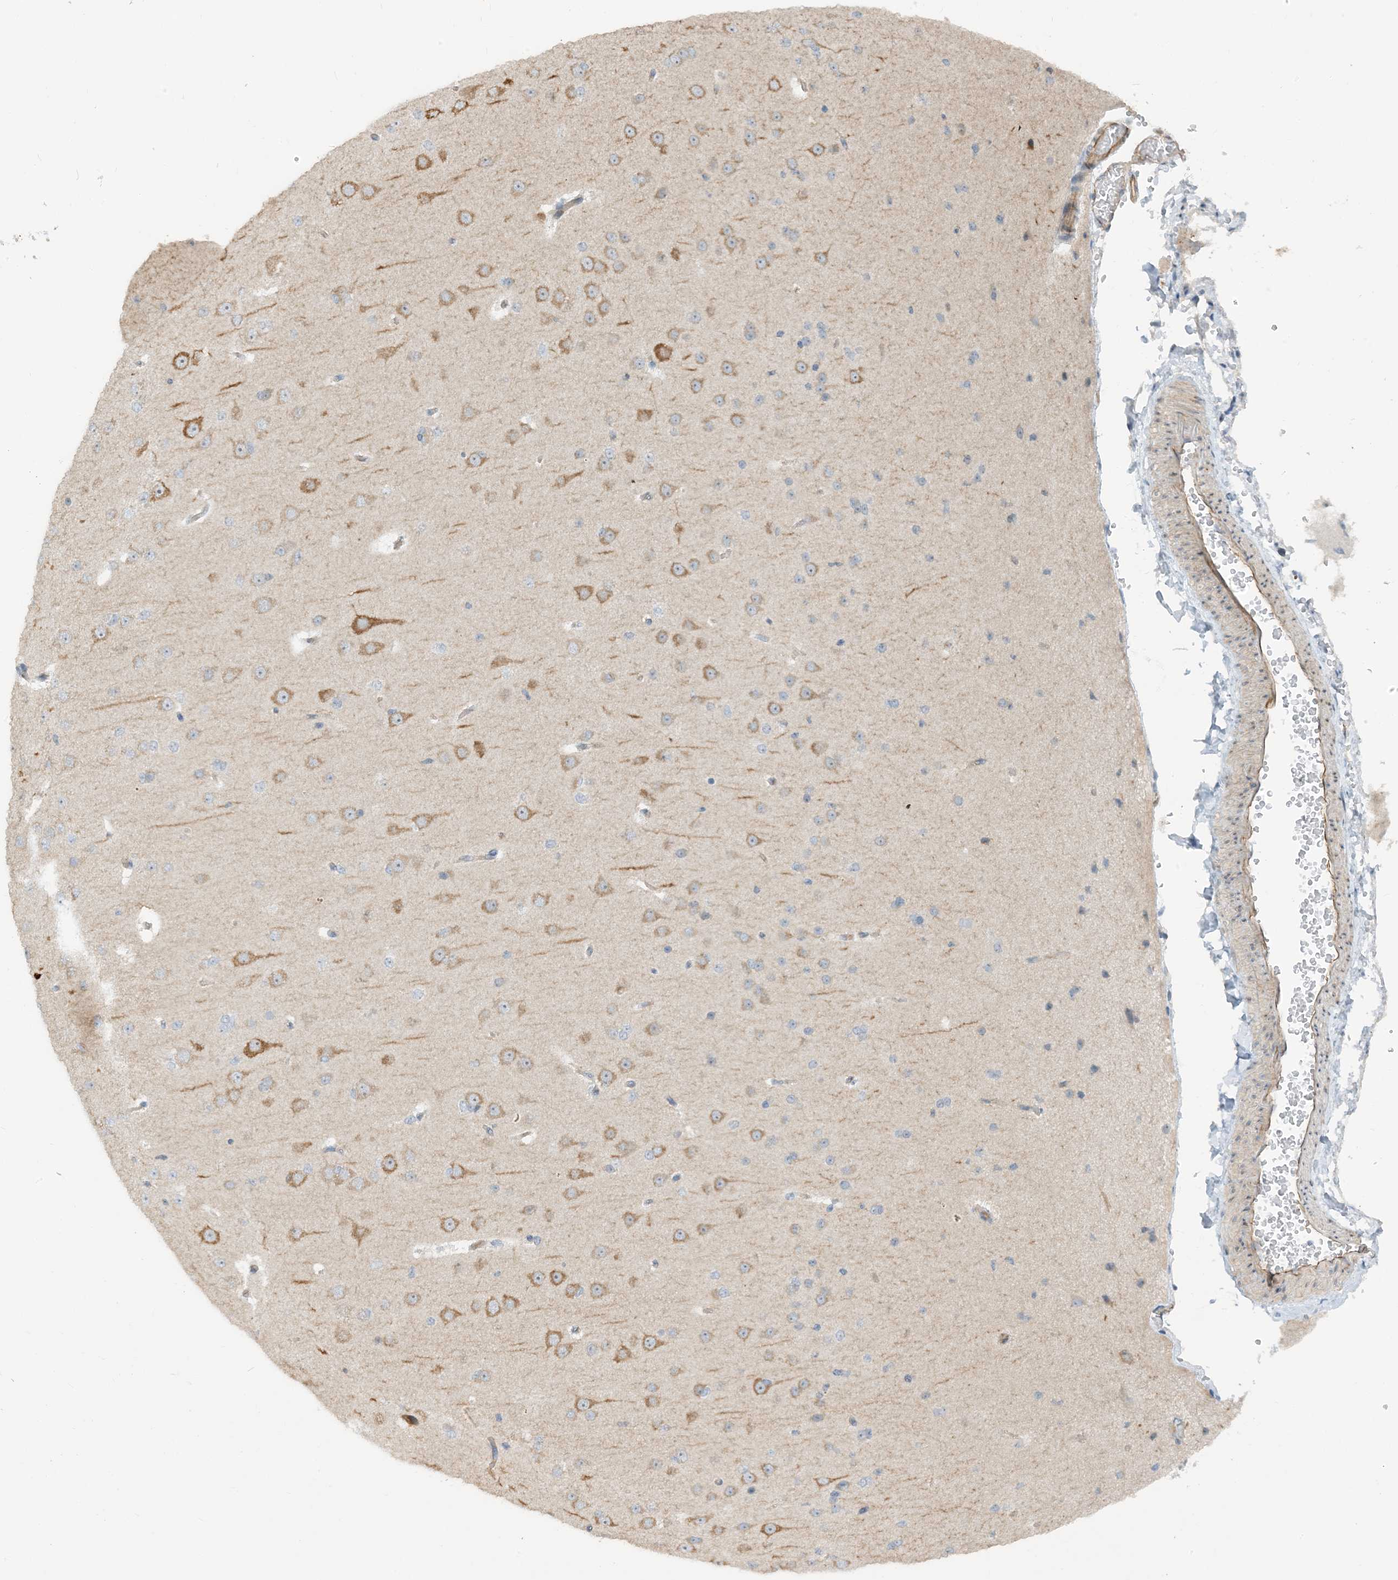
{"staining": {"intensity": "negative", "quantity": "none", "location": "none"}, "tissue": "cerebral cortex", "cell_type": "Endothelial cells", "image_type": "normal", "snomed": [{"axis": "morphology", "description": "Normal tissue, NOS"}, {"axis": "morphology", "description": "Developmental malformation"}, {"axis": "topography", "description": "Cerebral cortex"}], "caption": "Human cerebral cortex stained for a protein using immunohistochemistry (IHC) demonstrates no staining in endothelial cells.", "gene": "IL36B", "patient": {"sex": "female", "age": 30}}